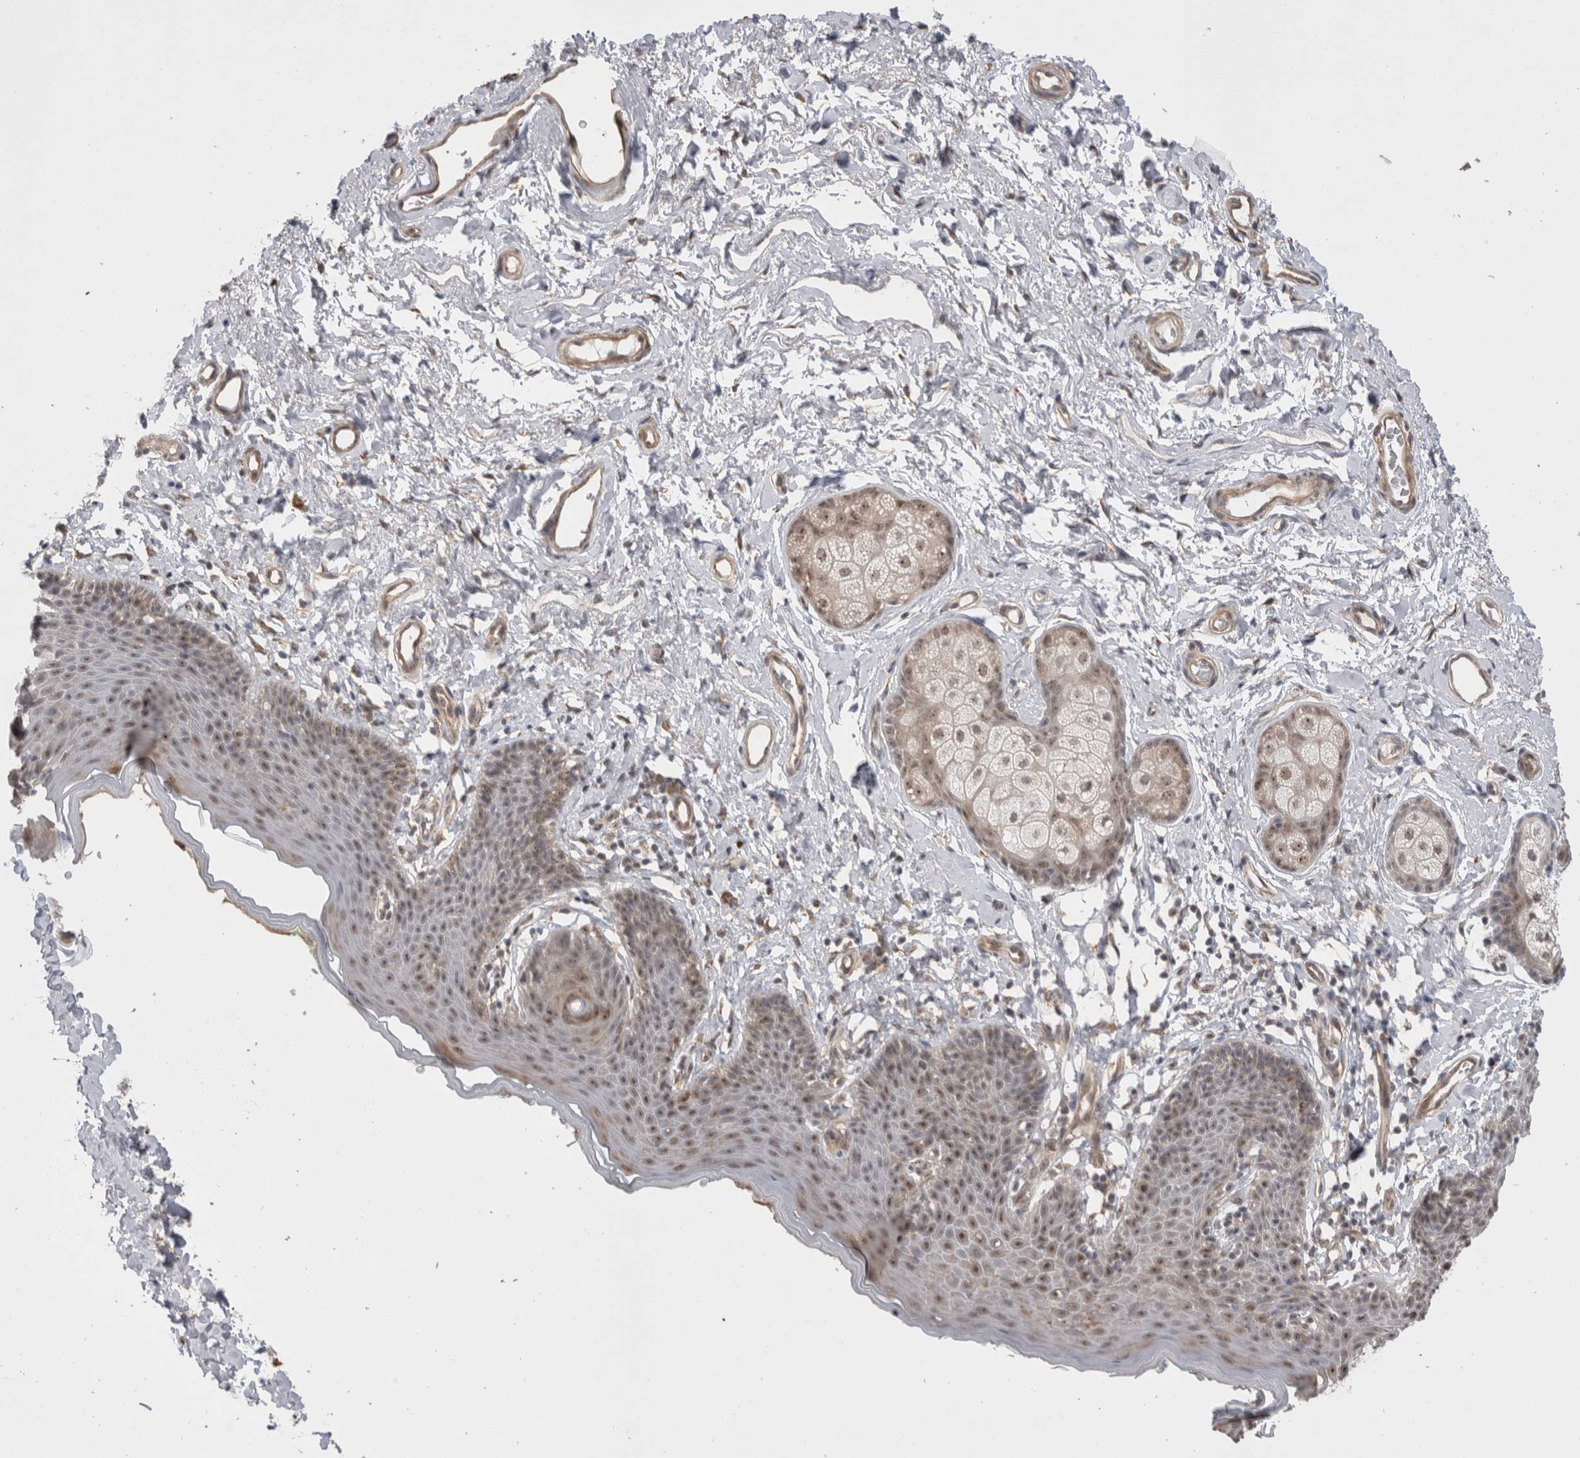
{"staining": {"intensity": "moderate", "quantity": "25%-75%", "location": "nuclear"}, "tissue": "skin", "cell_type": "Epidermal cells", "image_type": "normal", "snomed": [{"axis": "morphology", "description": "Normal tissue, NOS"}, {"axis": "topography", "description": "Vulva"}], "caption": "Unremarkable skin demonstrates moderate nuclear staining in about 25%-75% of epidermal cells Nuclei are stained in blue..", "gene": "EXOSC4", "patient": {"sex": "female", "age": 66}}